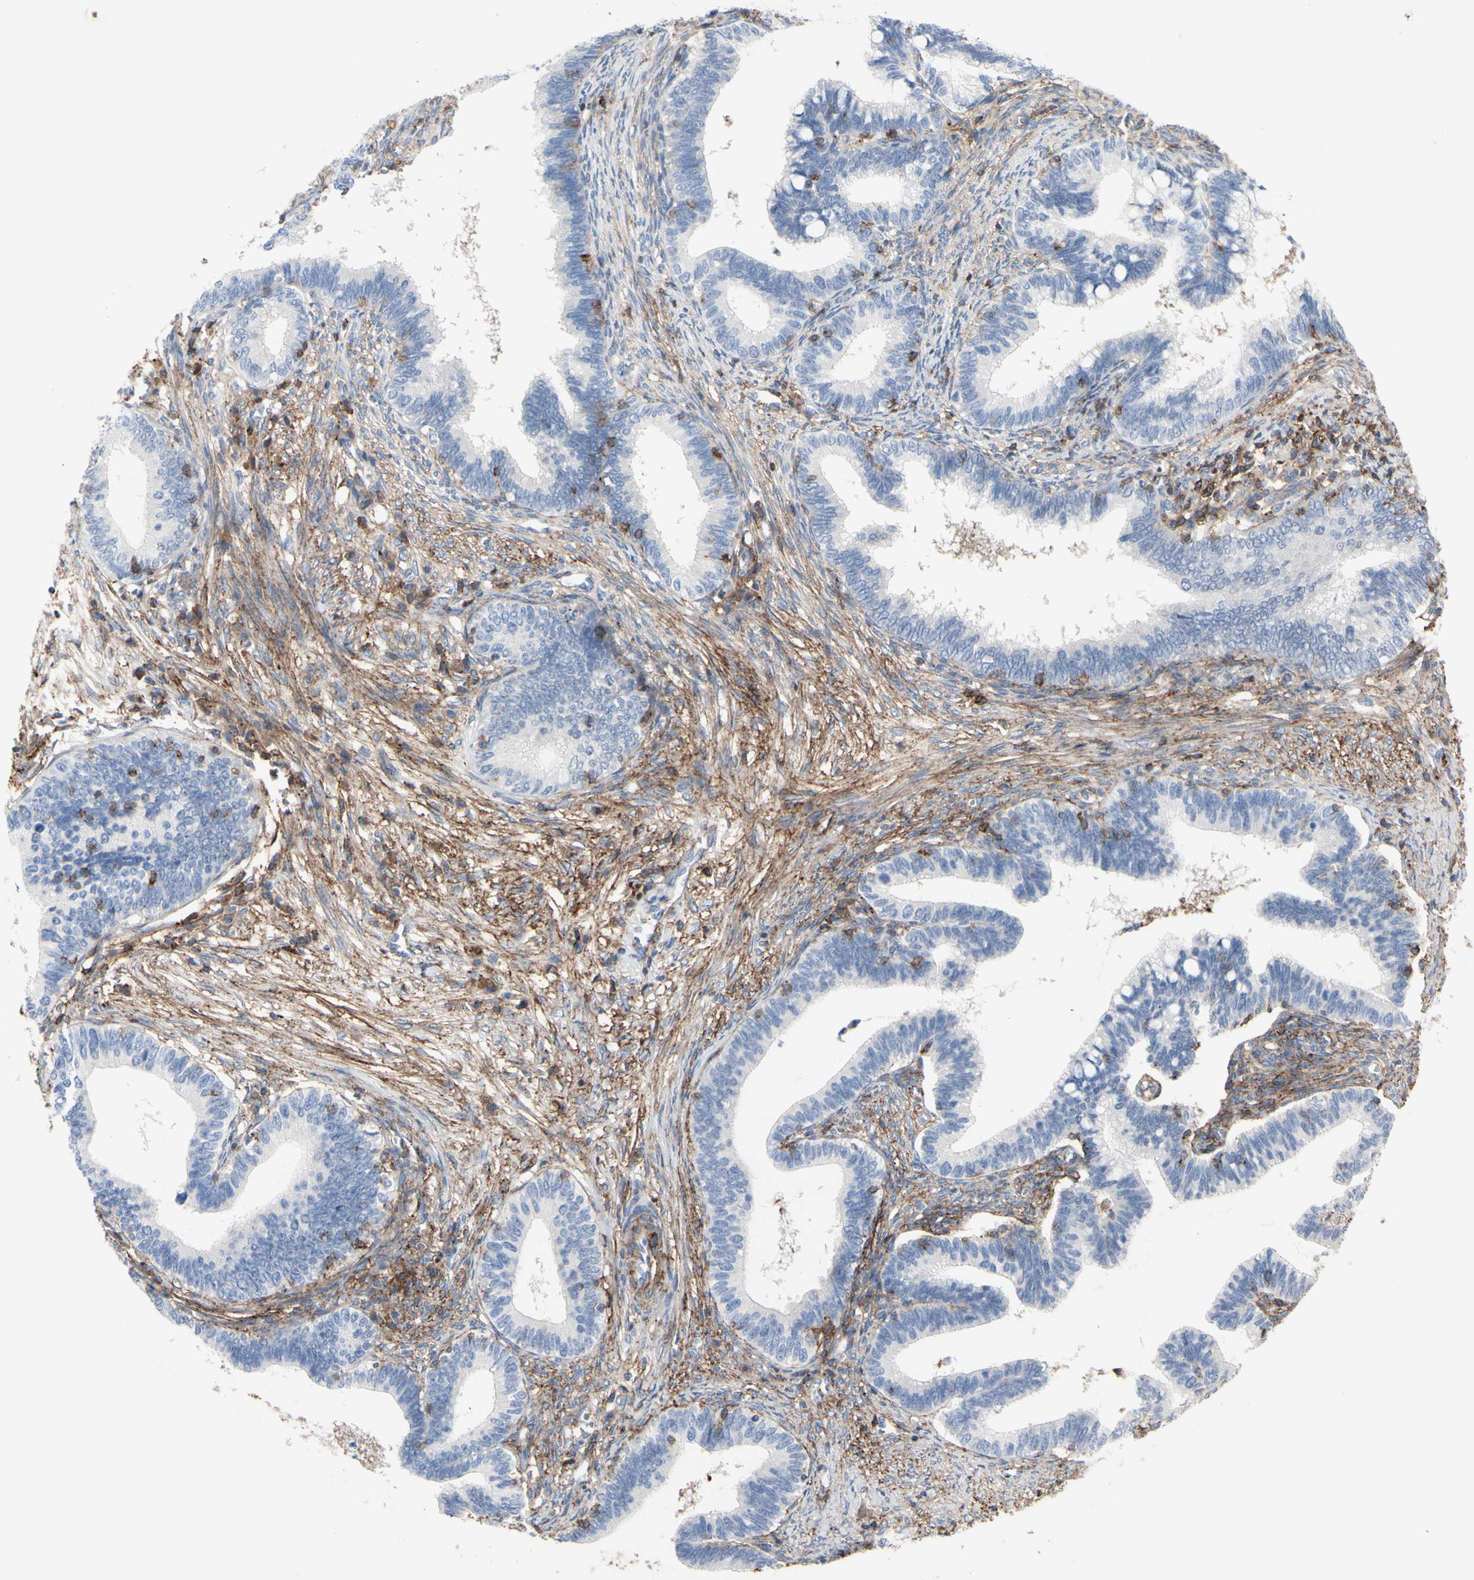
{"staining": {"intensity": "negative", "quantity": "none", "location": "none"}, "tissue": "cervical cancer", "cell_type": "Tumor cells", "image_type": "cancer", "snomed": [{"axis": "morphology", "description": "Adenocarcinoma, NOS"}, {"axis": "topography", "description": "Cervix"}], "caption": "Tumor cells show no significant staining in cervical cancer (adenocarcinoma).", "gene": "ANXA6", "patient": {"sex": "female", "age": 36}}